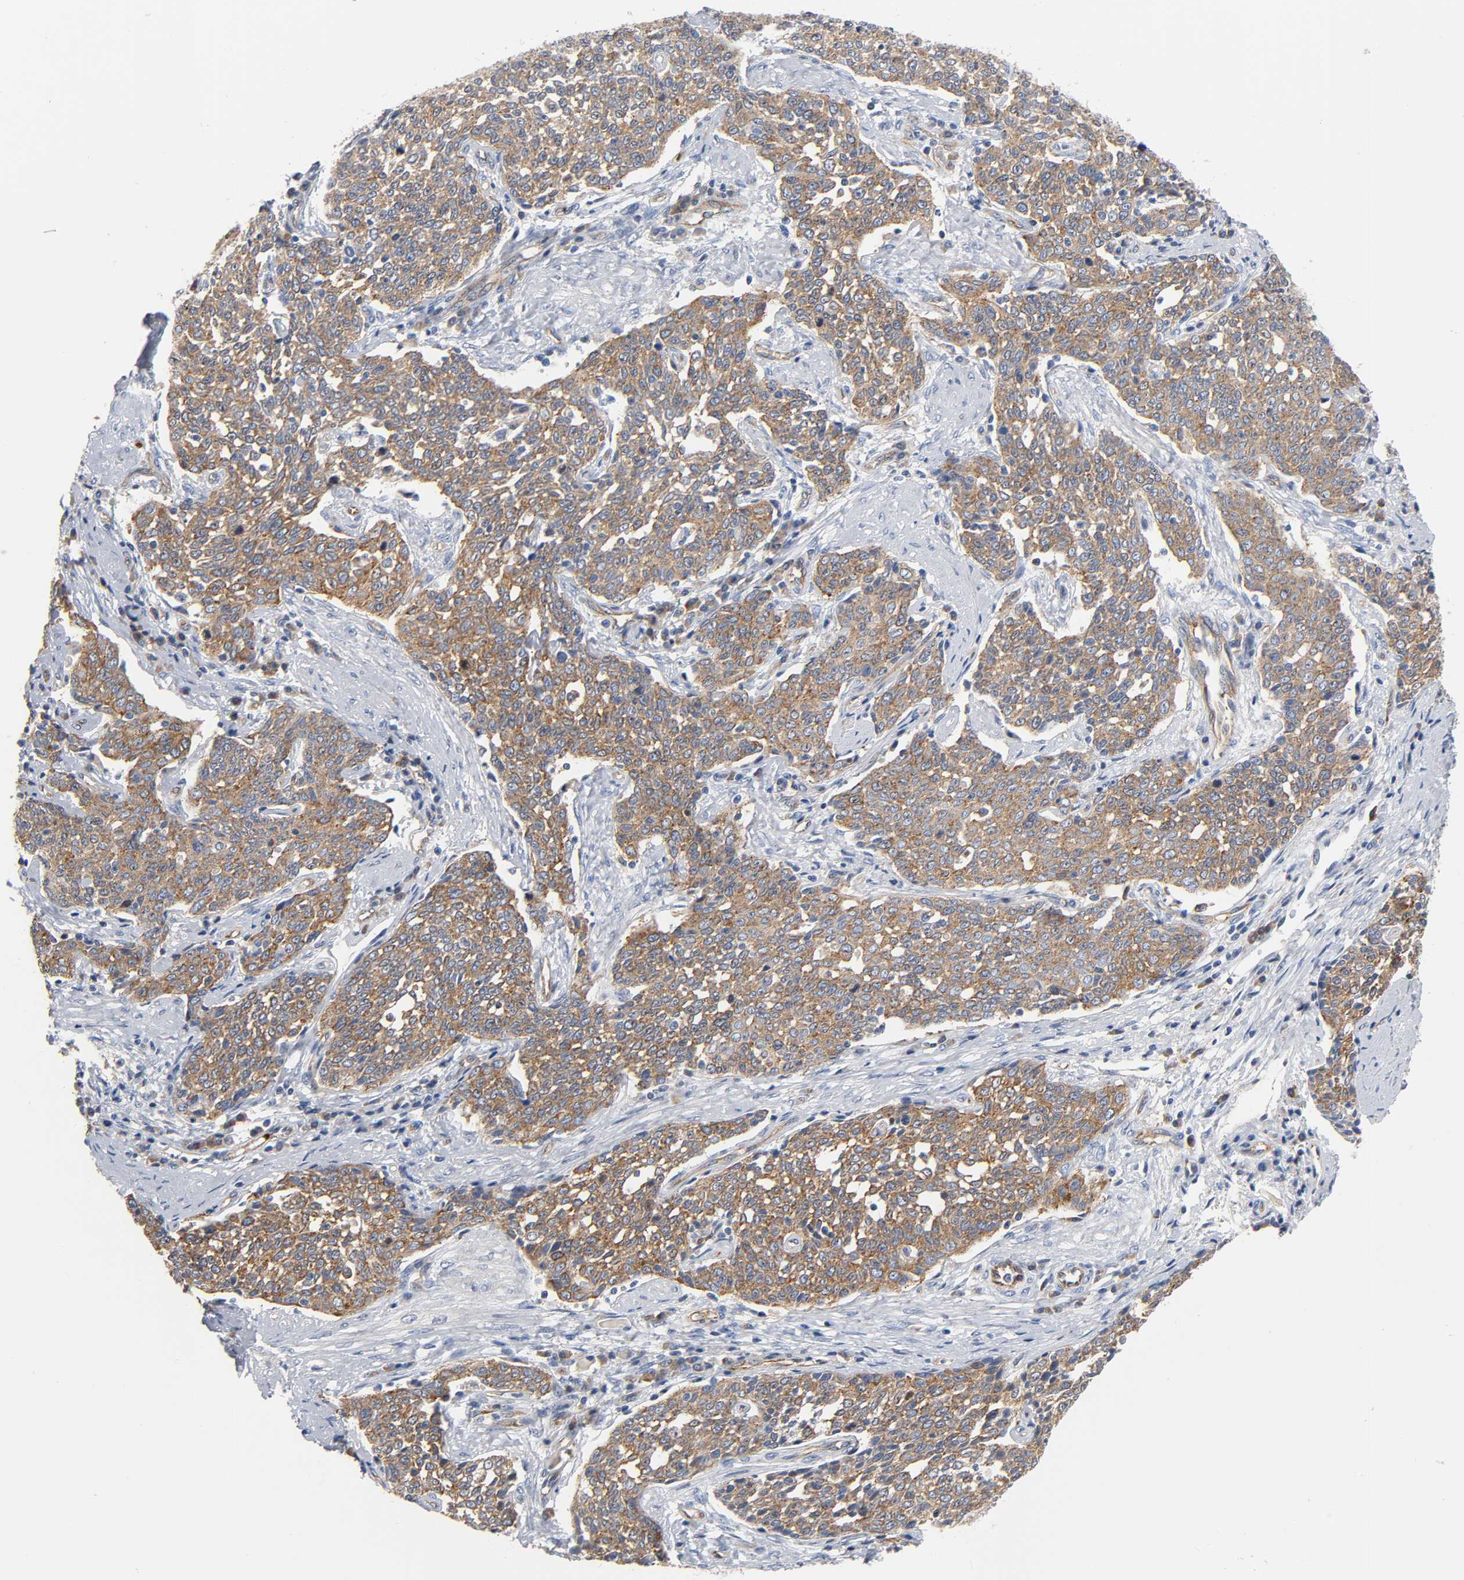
{"staining": {"intensity": "weak", "quantity": ">75%", "location": "cytoplasmic/membranous"}, "tissue": "cervical cancer", "cell_type": "Tumor cells", "image_type": "cancer", "snomed": [{"axis": "morphology", "description": "Squamous cell carcinoma, NOS"}, {"axis": "topography", "description": "Cervix"}], "caption": "Human squamous cell carcinoma (cervical) stained with a brown dye demonstrates weak cytoplasmic/membranous positive staining in approximately >75% of tumor cells.", "gene": "CD2AP", "patient": {"sex": "female", "age": 34}}